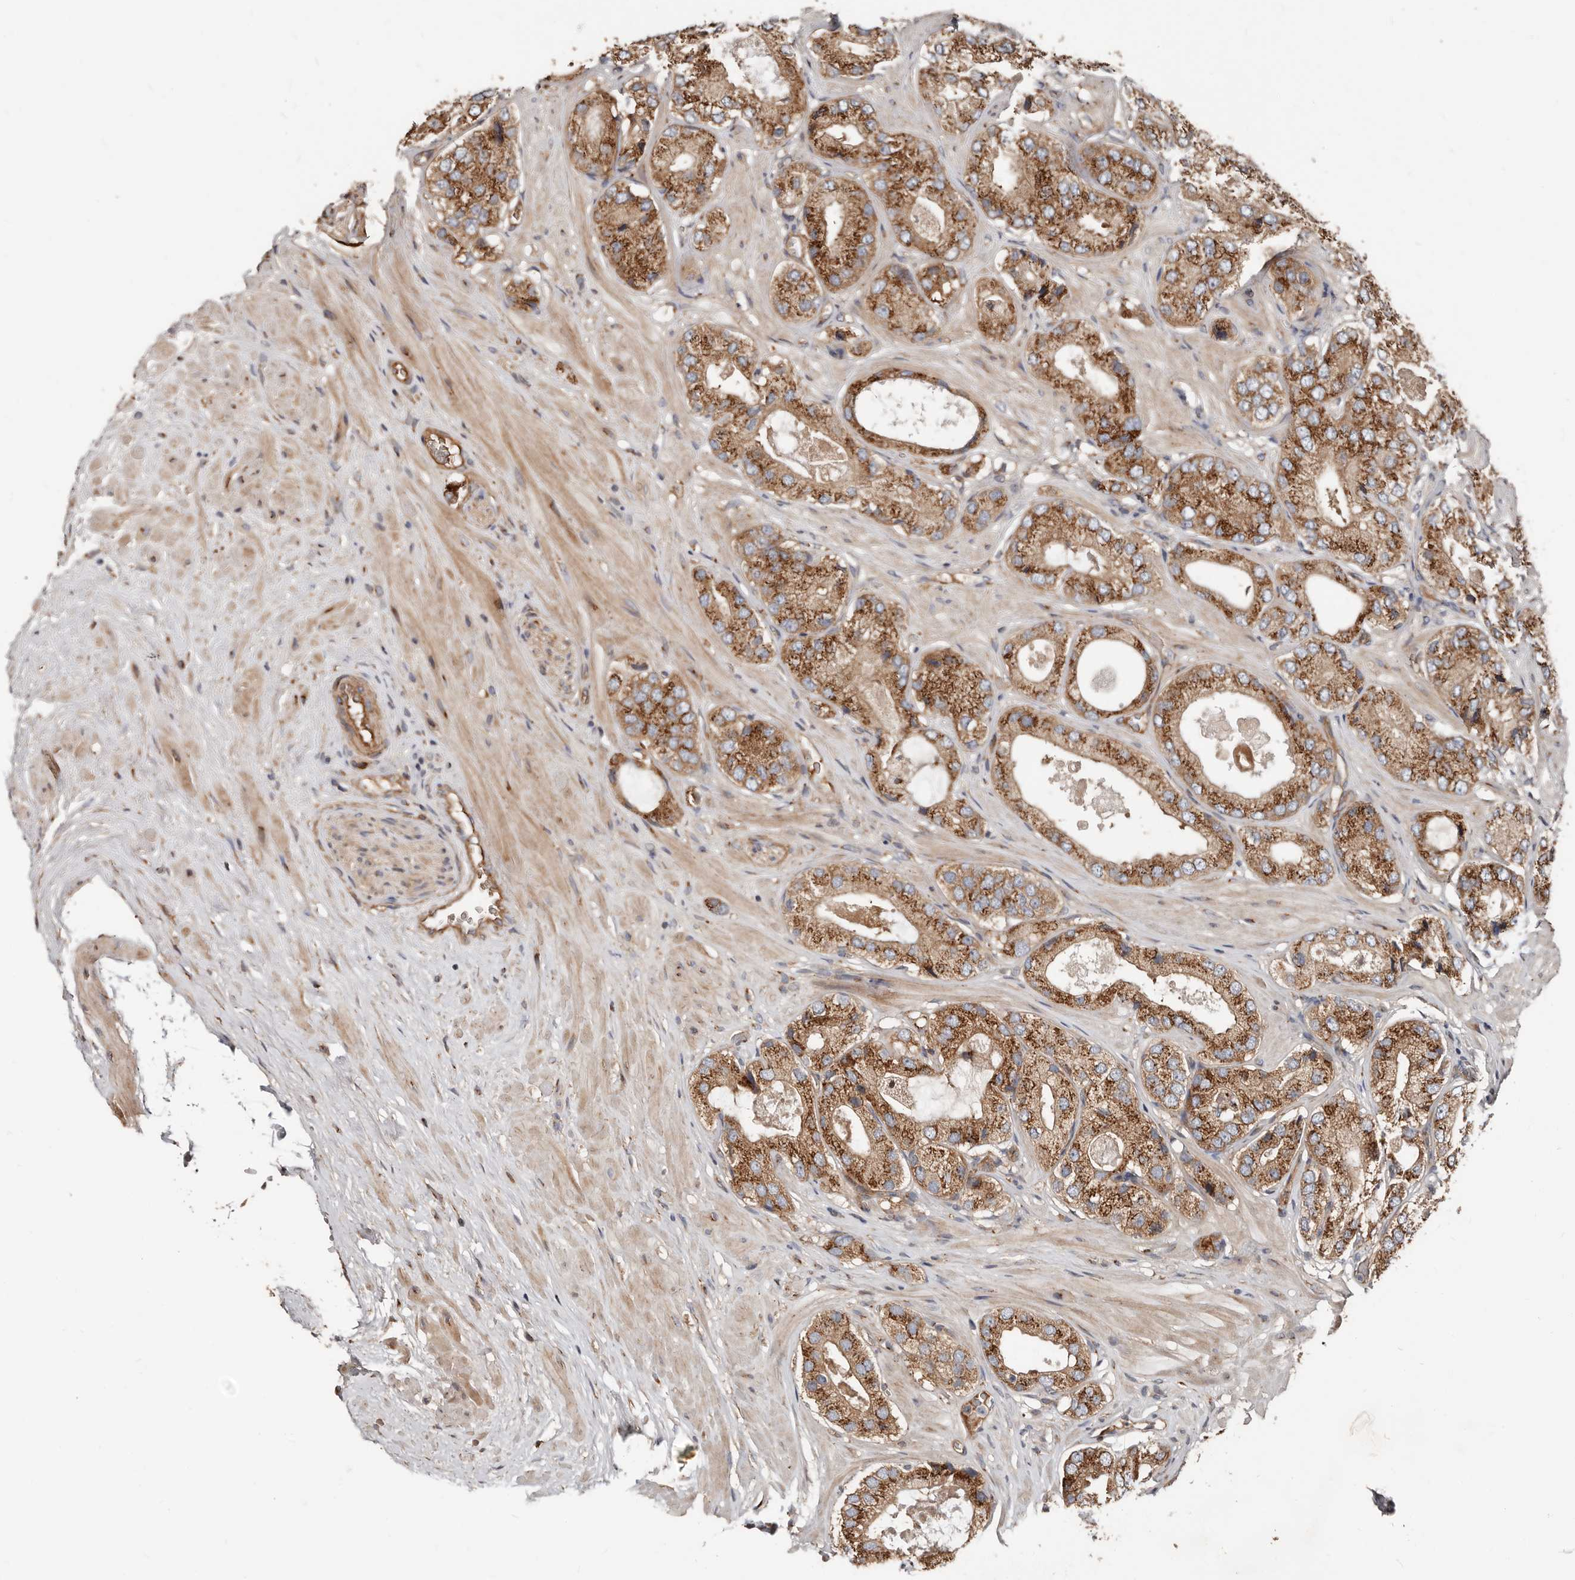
{"staining": {"intensity": "moderate", "quantity": ">75%", "location": "cytoplasmic/membranous"}, "tissue": "prostate cancer", "cell_type": "Tumor cells", "image_type": "cancer", "snomed": [{"axis": "morphology", "description": "Adenocarcinoma, High grade"}, {"axis": "topography", "description": "Prostate"}], "caption": "Approximately >75% of tumor cells in human prostate adenocarcinoma (high-grade) display moderate cytoplasmic/membranous protein expression as visualized by brown immunohistochemical staining.", "gene": "COG1", "patient": {"sex": "male", "age": 59}}